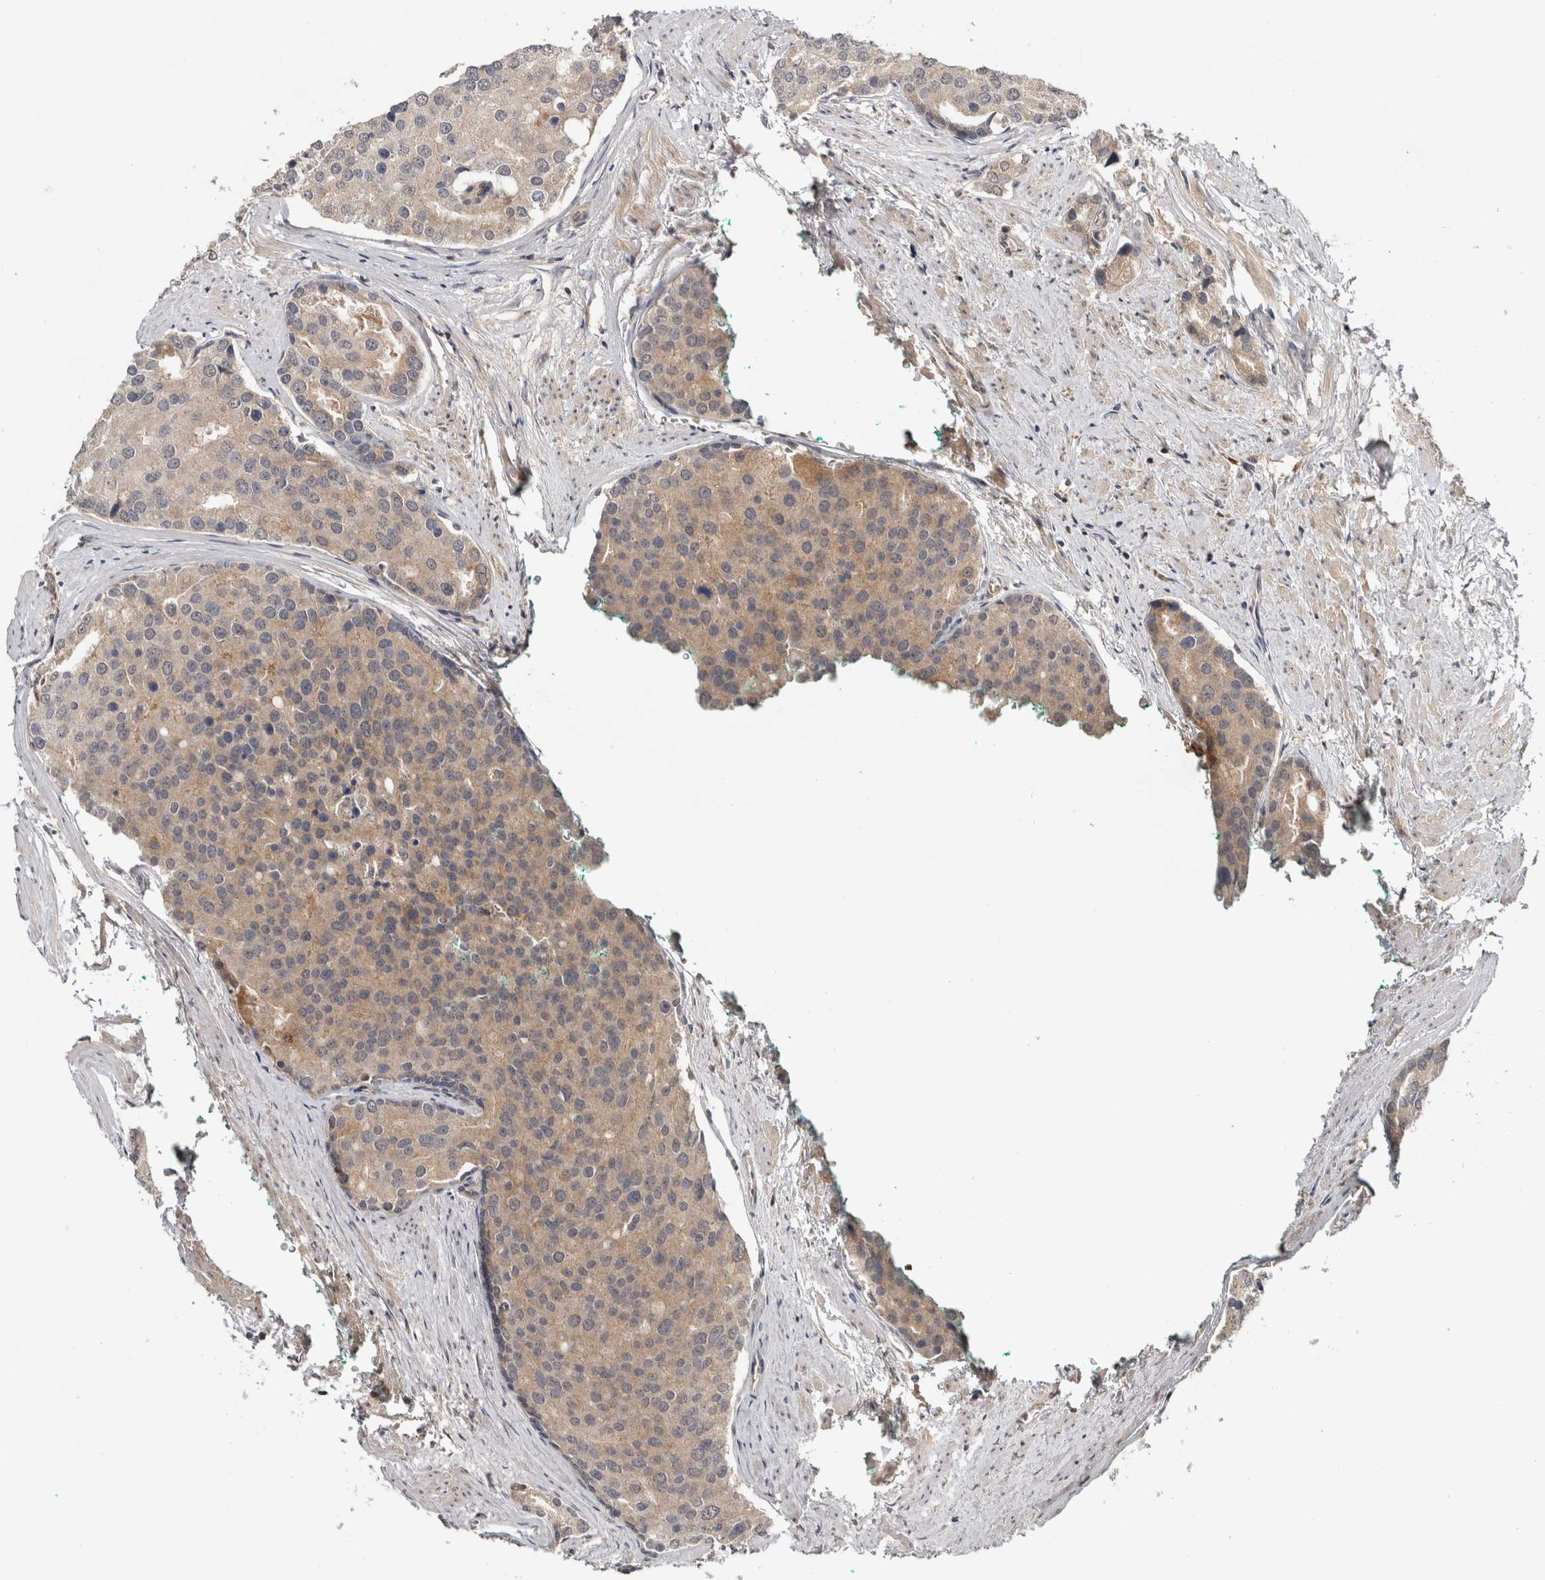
{"staining": {"intensity": "weak", "quantity": "<25%", "location": "cytoplasmic/membranous"}, "tissue": "prostate cancer", "cell_type": "Tumor cells", "image_type": "cancer", "snomed": [{"axis": "morphology", "description": "Adenocarcinoma, High grade"}, {"axis": "topography", "description": "Prostate"}], "caption": "DAB (3,3'-diaminobenzidine) immunohistochemical staining of prostate cancer reveals no significant positivity in tumor cells.", "gene": "HMOX2", "patient": {"sex": "male", "age": 50}}